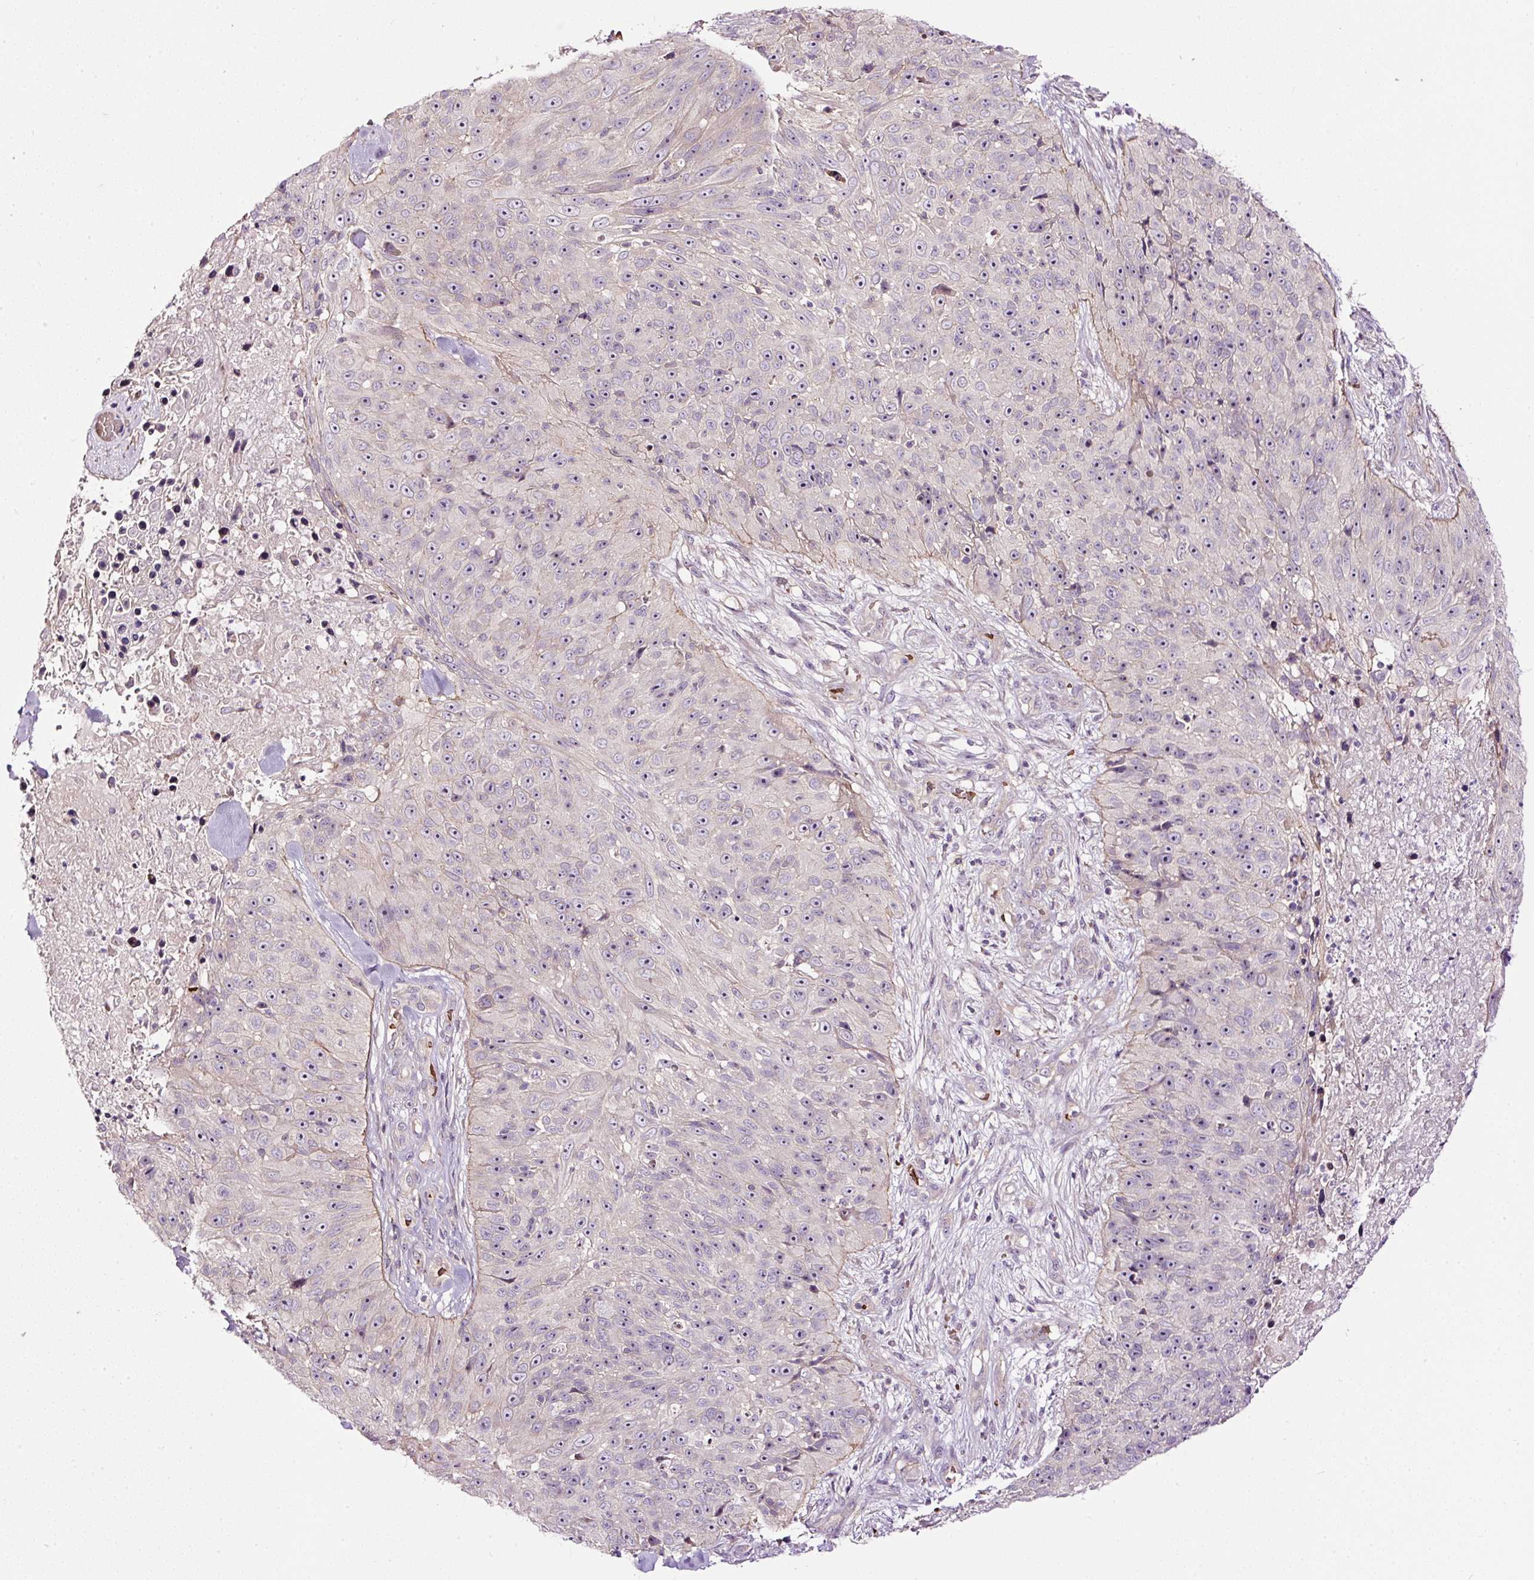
{"staining": {"intensity": "negative", "quantity": "none", "location": "none"}, "tissue": "skin cancer", "cell_type": "Tumor cells", "image_type": "cancer", "snomed": [{"axis": "morphology", "description": "Squamous cell carcinoma, NOS"}, {"axis": "topography", "description": "Skin"}], "caption": "Protein analysis of skin cancer (squamous cell carcinoma) displays no significant positivity in tumor cells.", "gene": "USHBP1", "patient": {"sex": "female", "age": 87}}